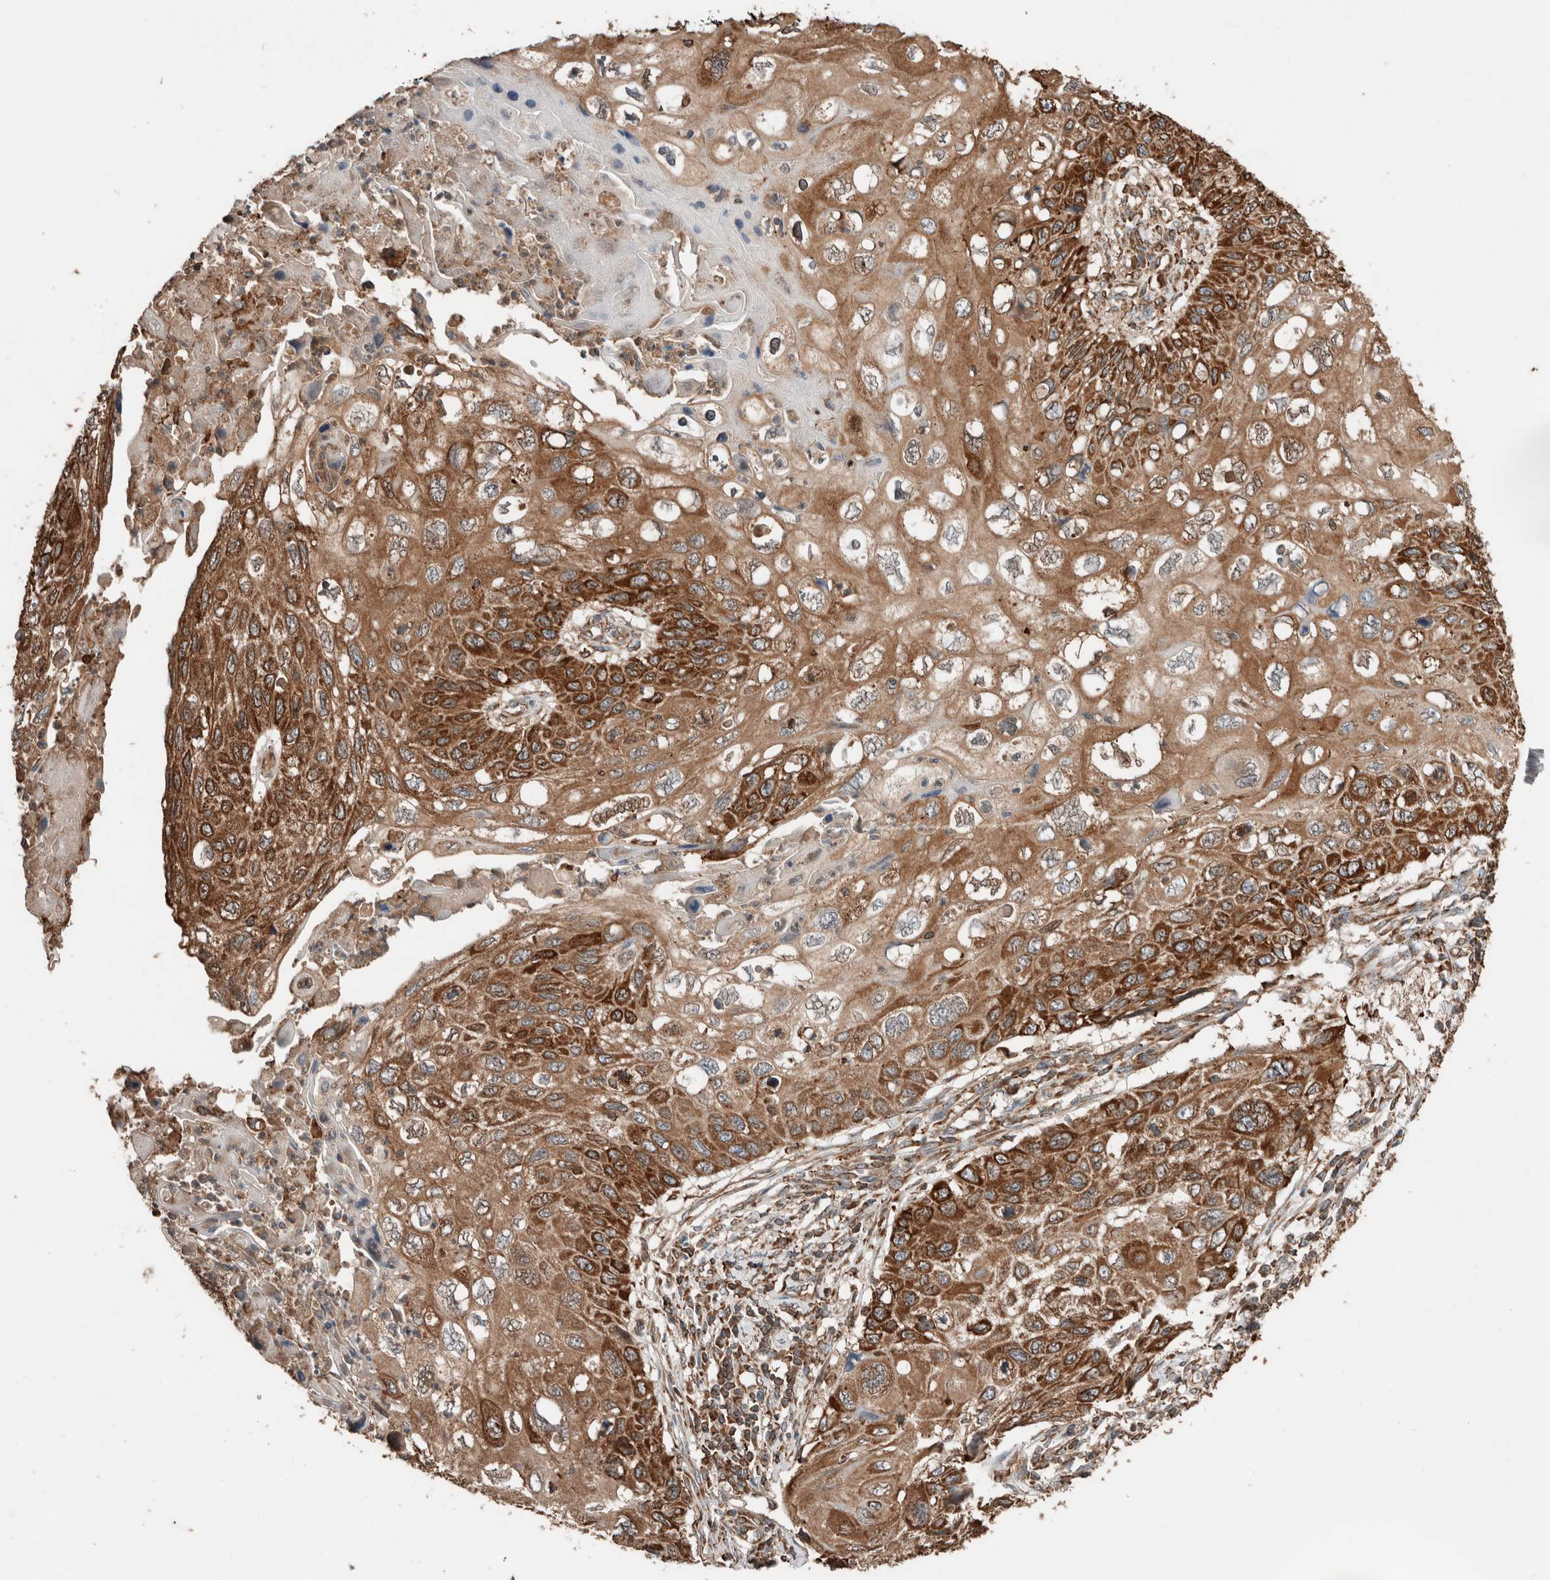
{"staining": {"intensity": "strong", "quantity": "25%-75%", "location": "cytoplasmic/membranous"}, "tissue": "cervical cancer", "cell_type": "Tumor cells", "image_type": "cancer", "snomed": [{"axis": "morphology", "description": "Squamous cell carcinoma, NOS"}, {"axis": "topography", "description": "Cervix"}], "caption": "A high-resolution histopathology image shows immunohistochemistry staining of cervical squamous cell carcinoma, which demonstrates strong cytoplasmic/membranous expression in approximately 25%-75% of tumor cells.", "gene": "ERAP2", "patient": {"sex": "female", "age": 70}}